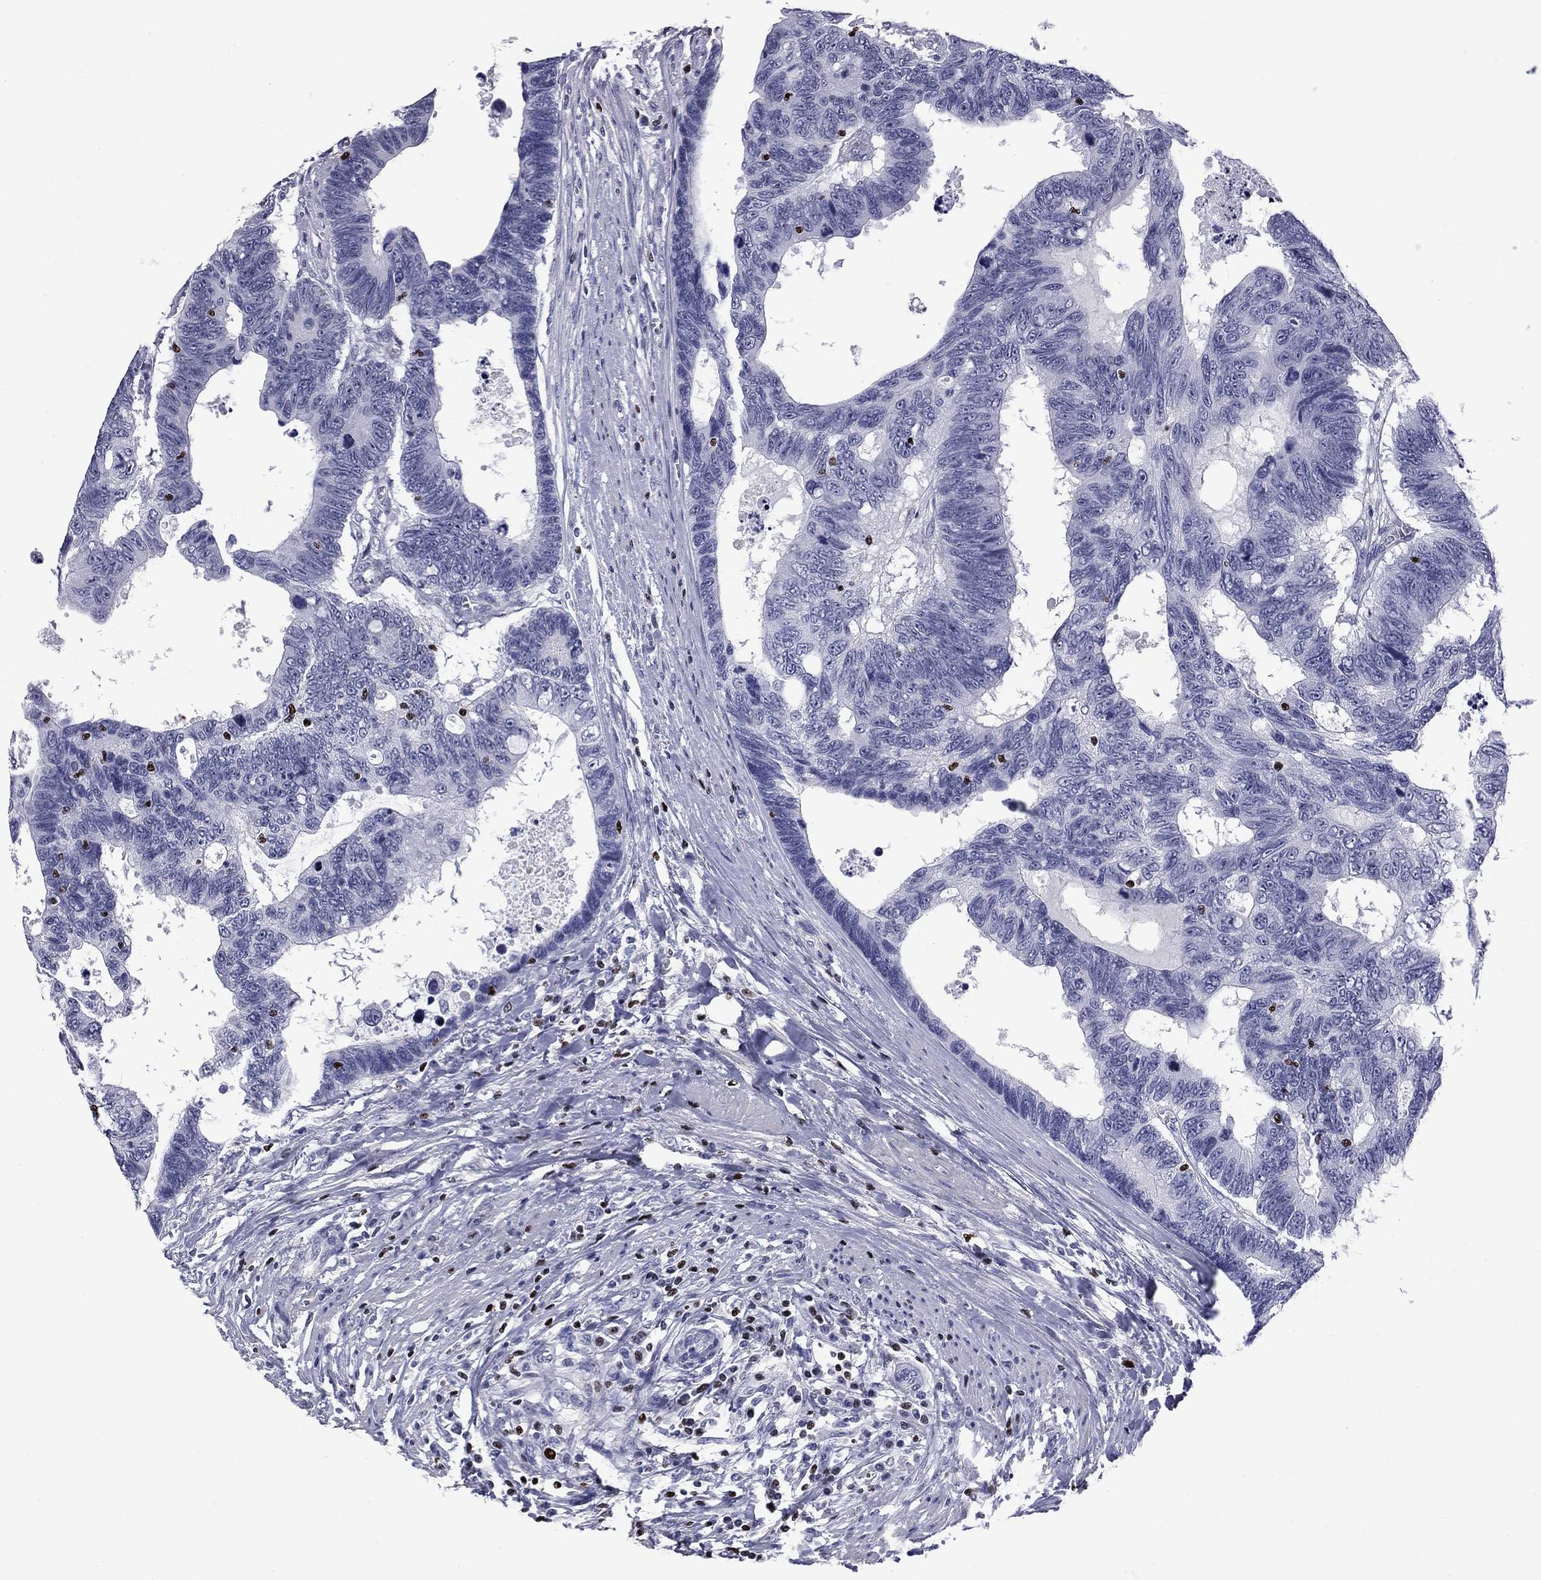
{"staining": {"intensity": "negative", "quantity": "none", "location": "none"}, "tissue": "colorectal cancer", "cell_type": "Tumor cells", "image_type": "cancer", "snomed": [{"axis": "morphology", "description": "Adenocarcinoma, NOS"}, {"axis": "topography", "description": "Colon"}], "caption": "Human colorectal cancer stained for a protein using IHC displays no expression in tumor cells.", "gene": "IKZF3", "patient": {"sex": "female", "age": 77}}